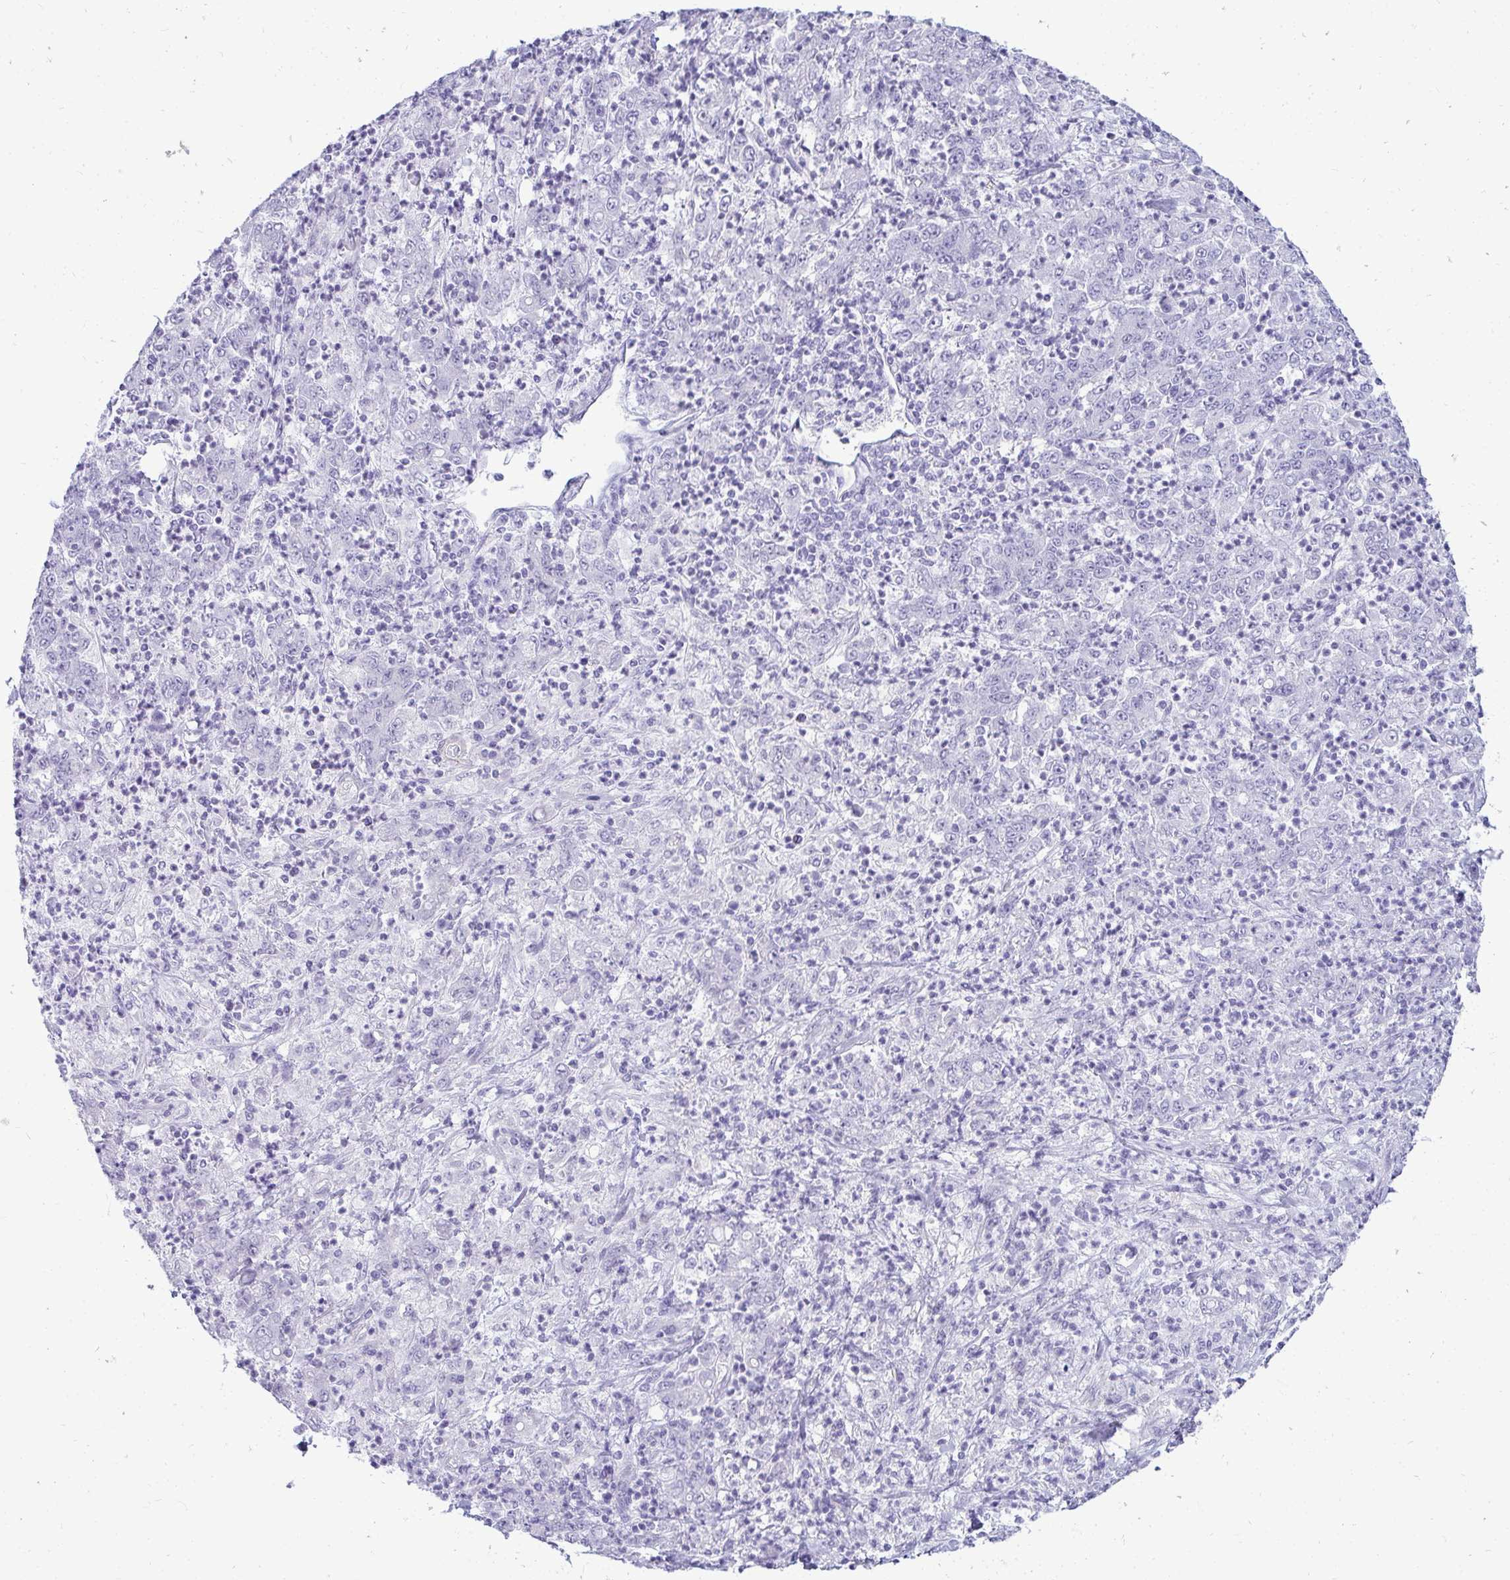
{"staining": {"intensity": "negative", "quantity": "none", "location": "none"}, "tissue": "stomach cancer", "cell_type": "Tumor cells", "image_type": "cancer", "snomed": [{"axis": "morphology", "description": "Adenocarcinoma, NOS"}, {"axis": "topography", "description": "Stomach, lower"}], "caption": "A histopathology image of human stomach adenocarcinoma is negative for staining in tumor cells.", "gene": "HSPB6", "patient": {"sex": "female", "age": 71}}